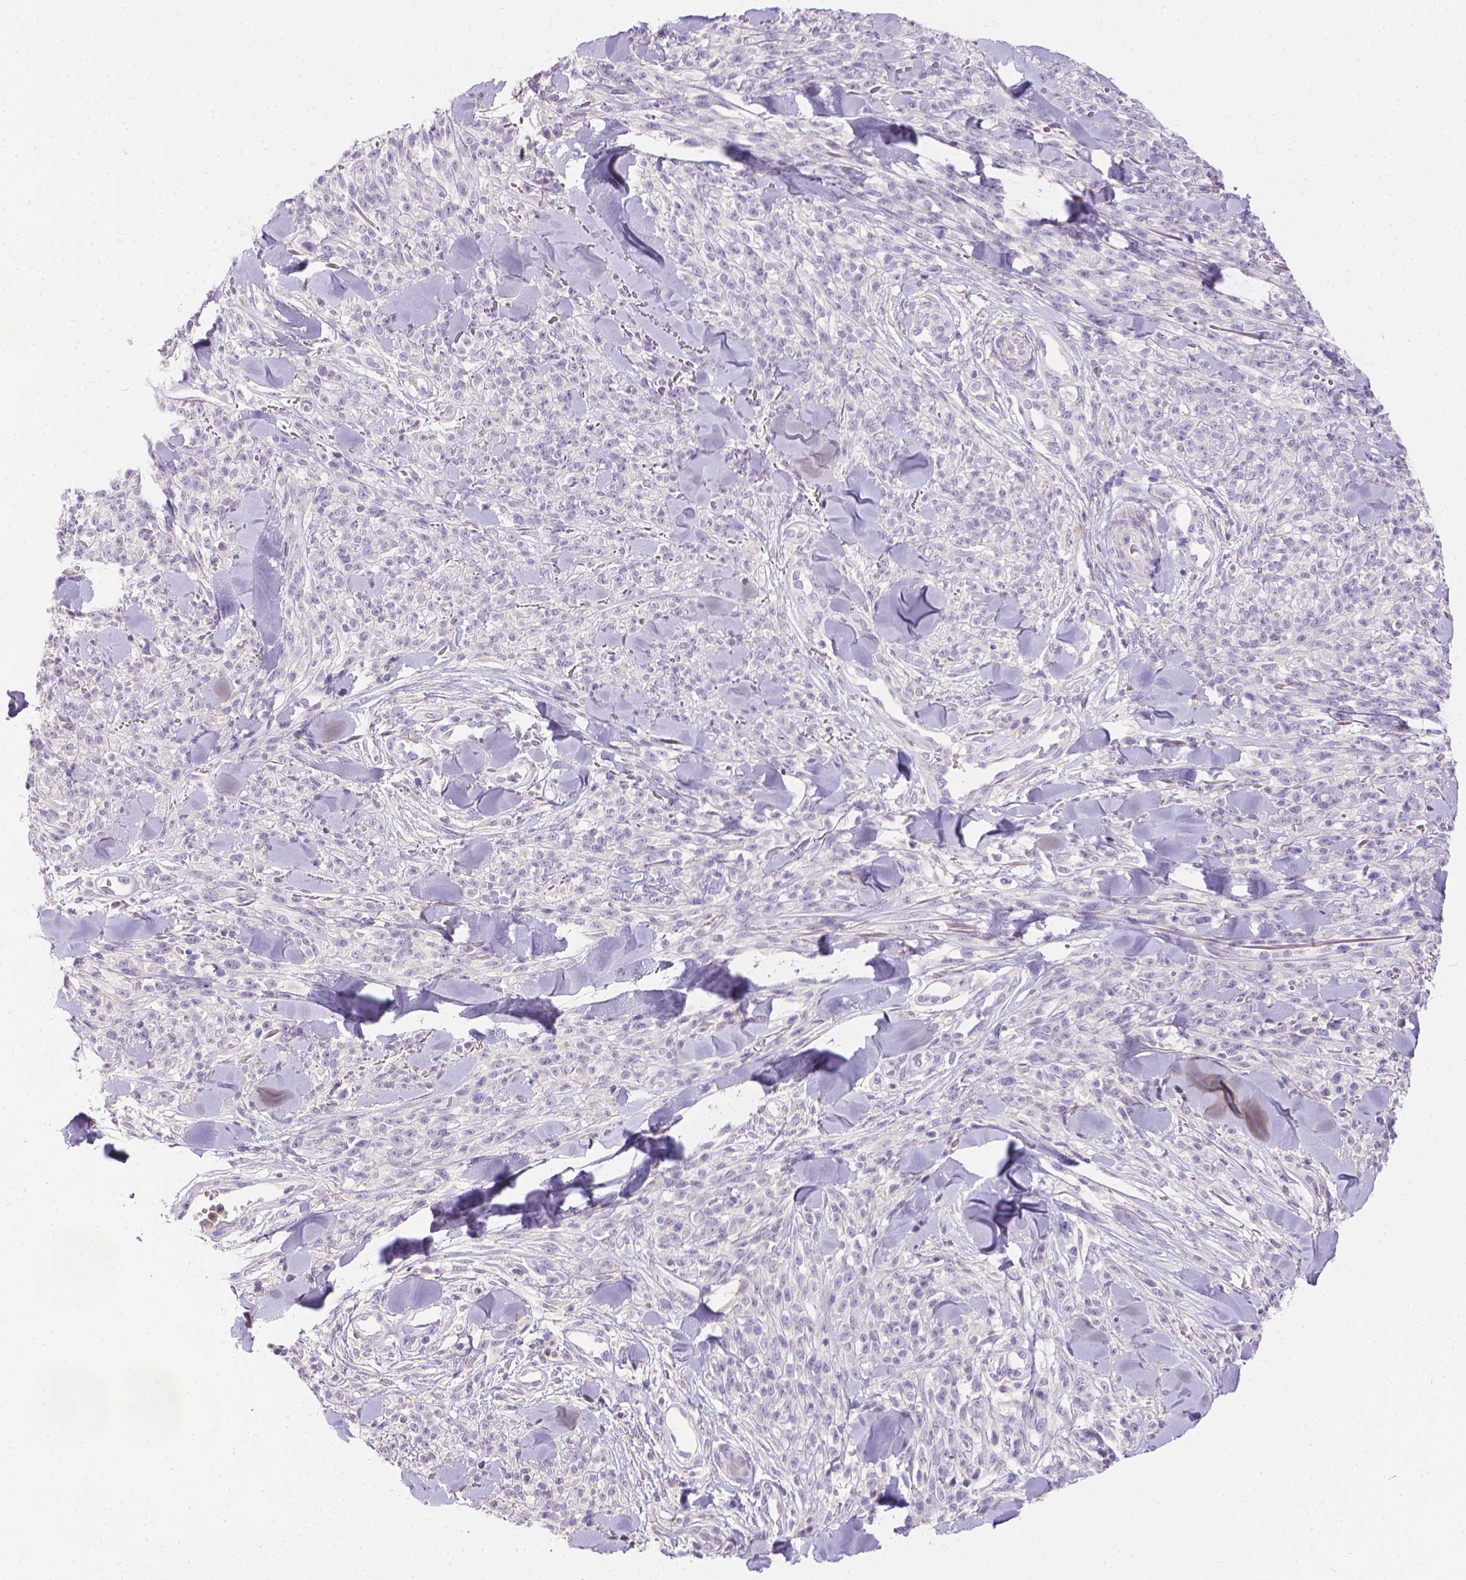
{"staining": {"intensity": "negative", "quantity": "none", "location": "none"}, "tissue": "melanoma", "cell_type": "Tumor cells", "image_type": "cancer", "snomed": [{"axis": "morphology", "description": "Malignant melanoma, NOS"}, {"axis": "topography", "description": "Skin"}, {"axis": "topography", "description": "Skin of trunk"}], "caption": "DAB immunohistochemical staining of malignant melanoma shows no significant staining in tumor cells.", "gene": "TM4SF18", "patient": {"sex": "male", "age": 74}}